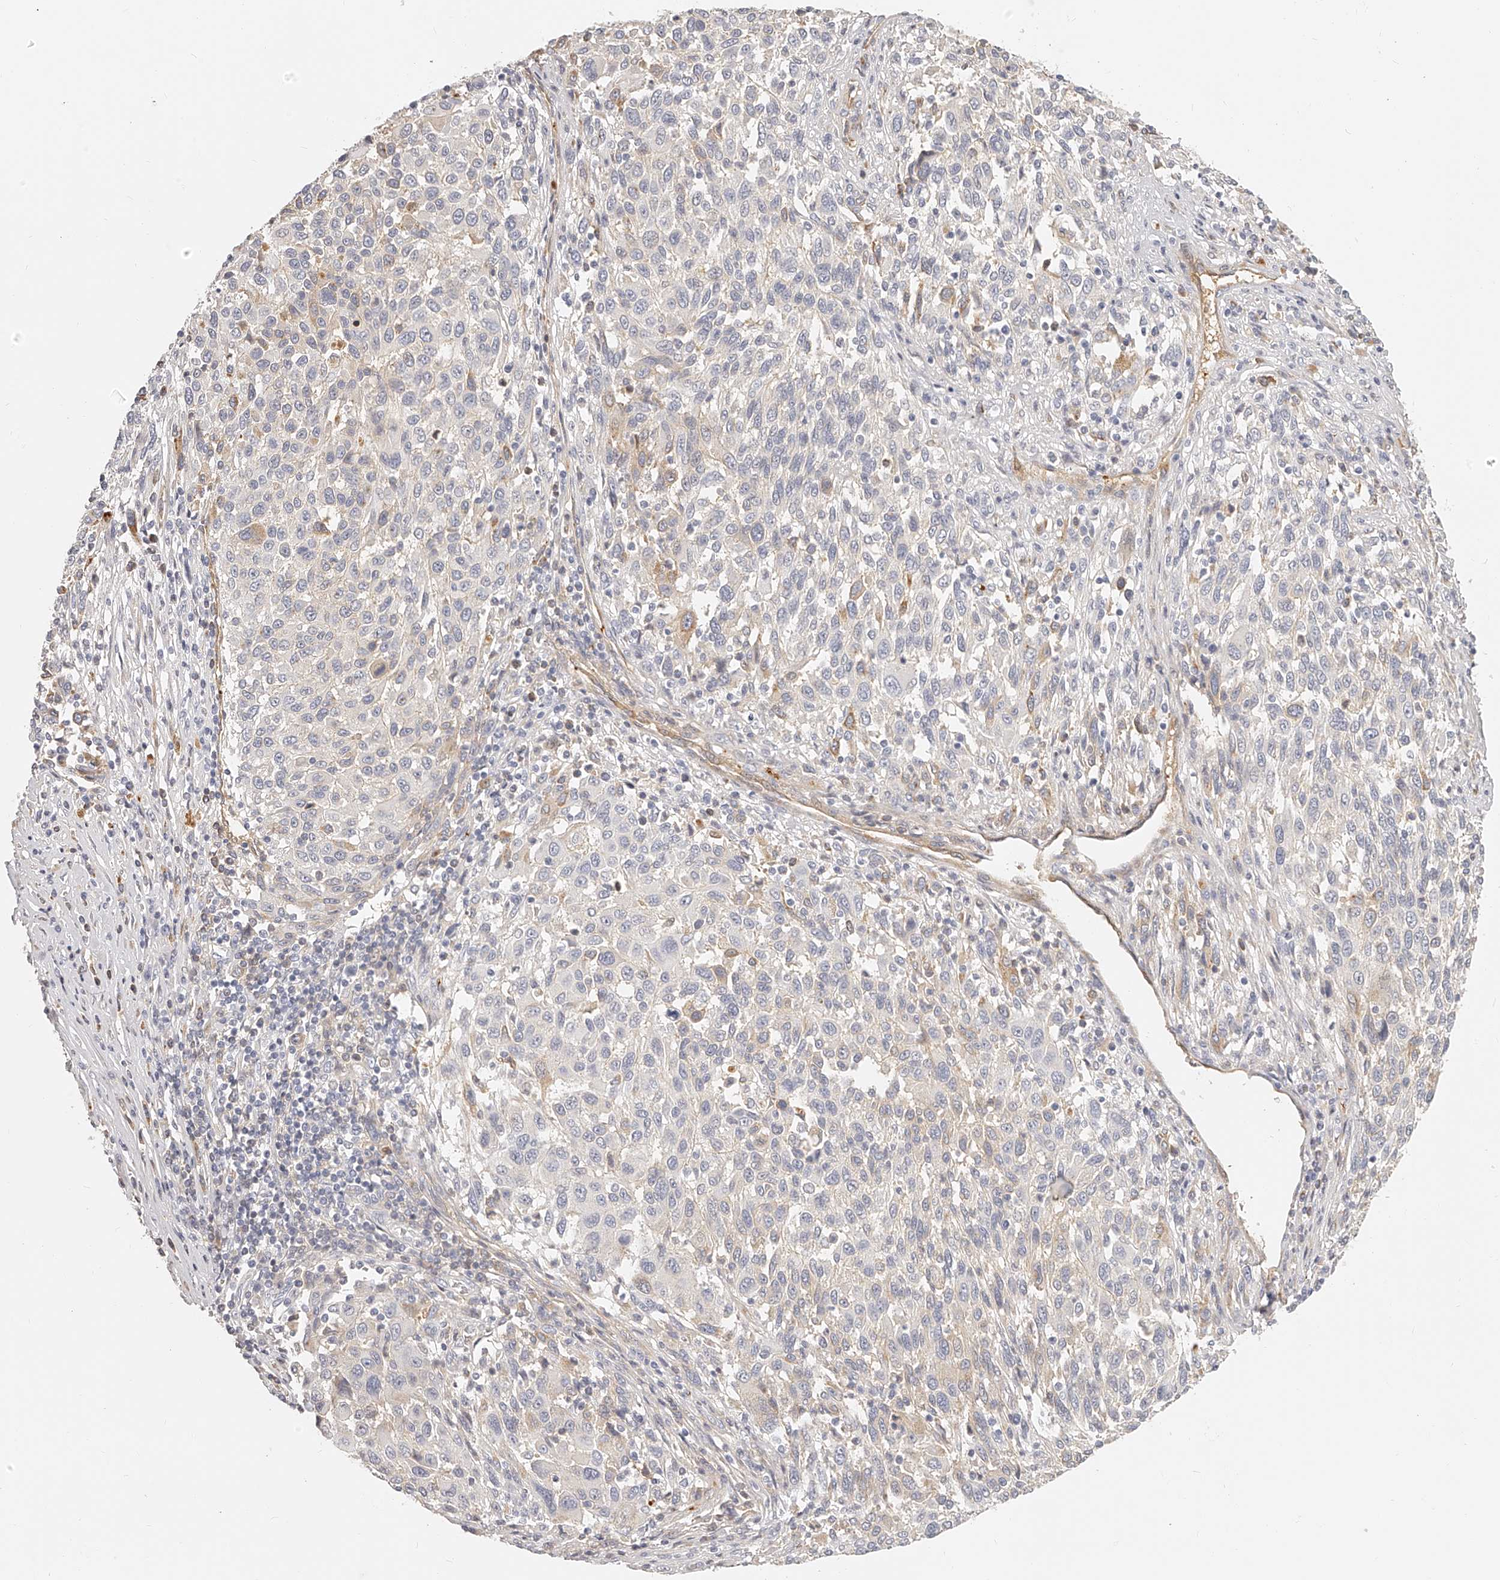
{"staining": {"intensity": "negative", "quantity": "none", "location": "none"}, "tissue": "melanoma", "cell_type": "Tumor cells", "image_type": "cancer", "snomed": [{"axis": "morphology", "description": "Malignant melanoma, Metastatic site"}, {"axis": "topography", "description": "Lymph node"}], "caption": "High power microscopy image of an IHC image of melanoma, revealing no significant positivity in tumor cells.", "gene": "ITGB3", "patient": {"sex": "male", "age": 61}}